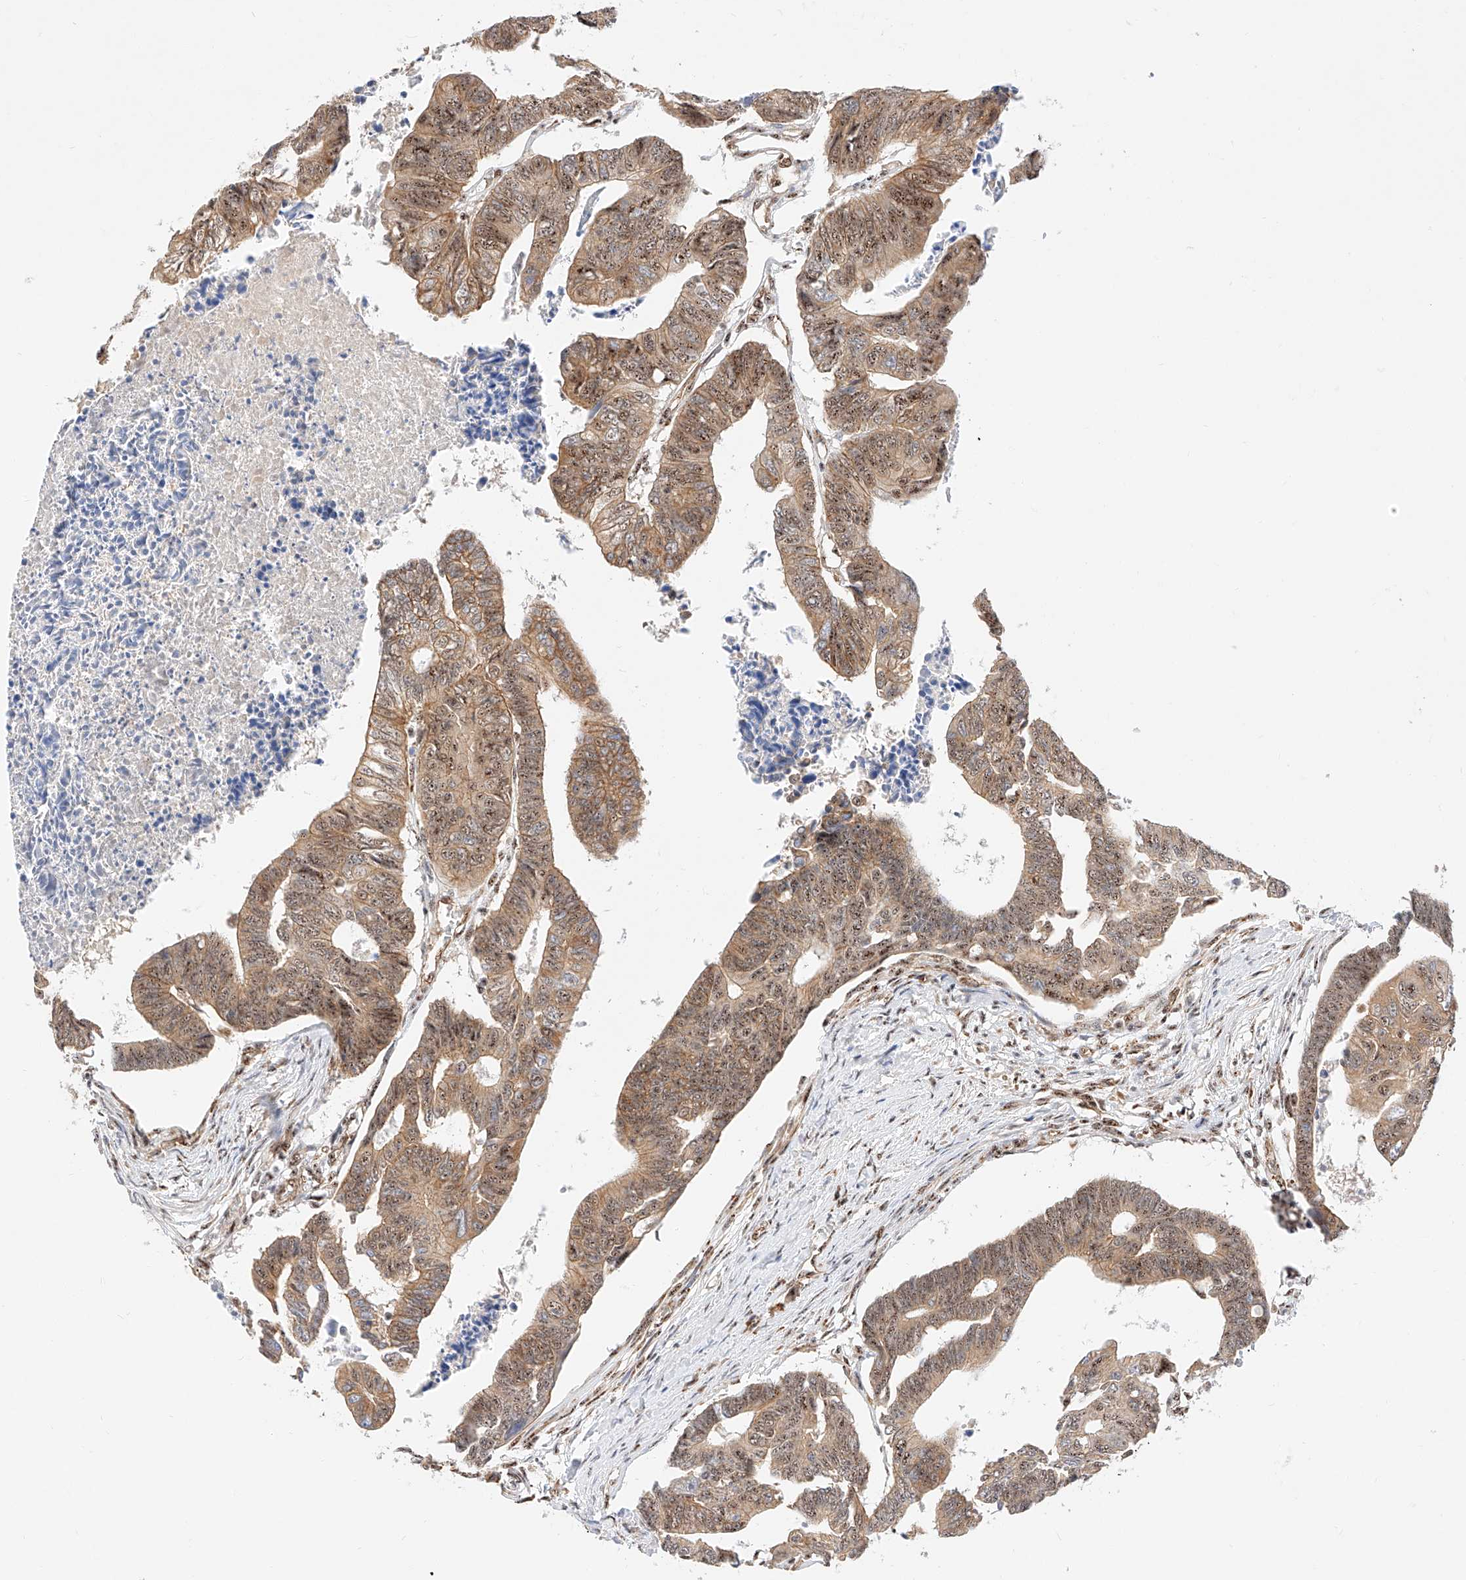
{"staining": {"intensity": "moderate", "quantity": ">75%", "location": "cytoplasmic/membranous,nuclear"}, "tissue": "colorectal cancer", "cell_type": "Tumor cells", "image_type": "cancer", "snomed": [{"axis": "morphology", "description": "Adenocarcinoma, NOS"}, {"axis": "topography", "description": "Rectum"}], "caption": "Immunohistochemistry staining of colorectal cancer (adenocarcinoma), which displays medium levels of moderate cytoplasmic/membranous and nuclear expression in about >75% of tumor cells indicating moderate cytoplasmic/membranous and nuclear protein staining. The staining was performed using DAB (3,3'-diaminobenzidine) (brown) for protein detection and nuclei were counterstained in hematoxylin (blue).", "gene": "ATXN7L2", "patient": {"sex": "female", "age": 65}}